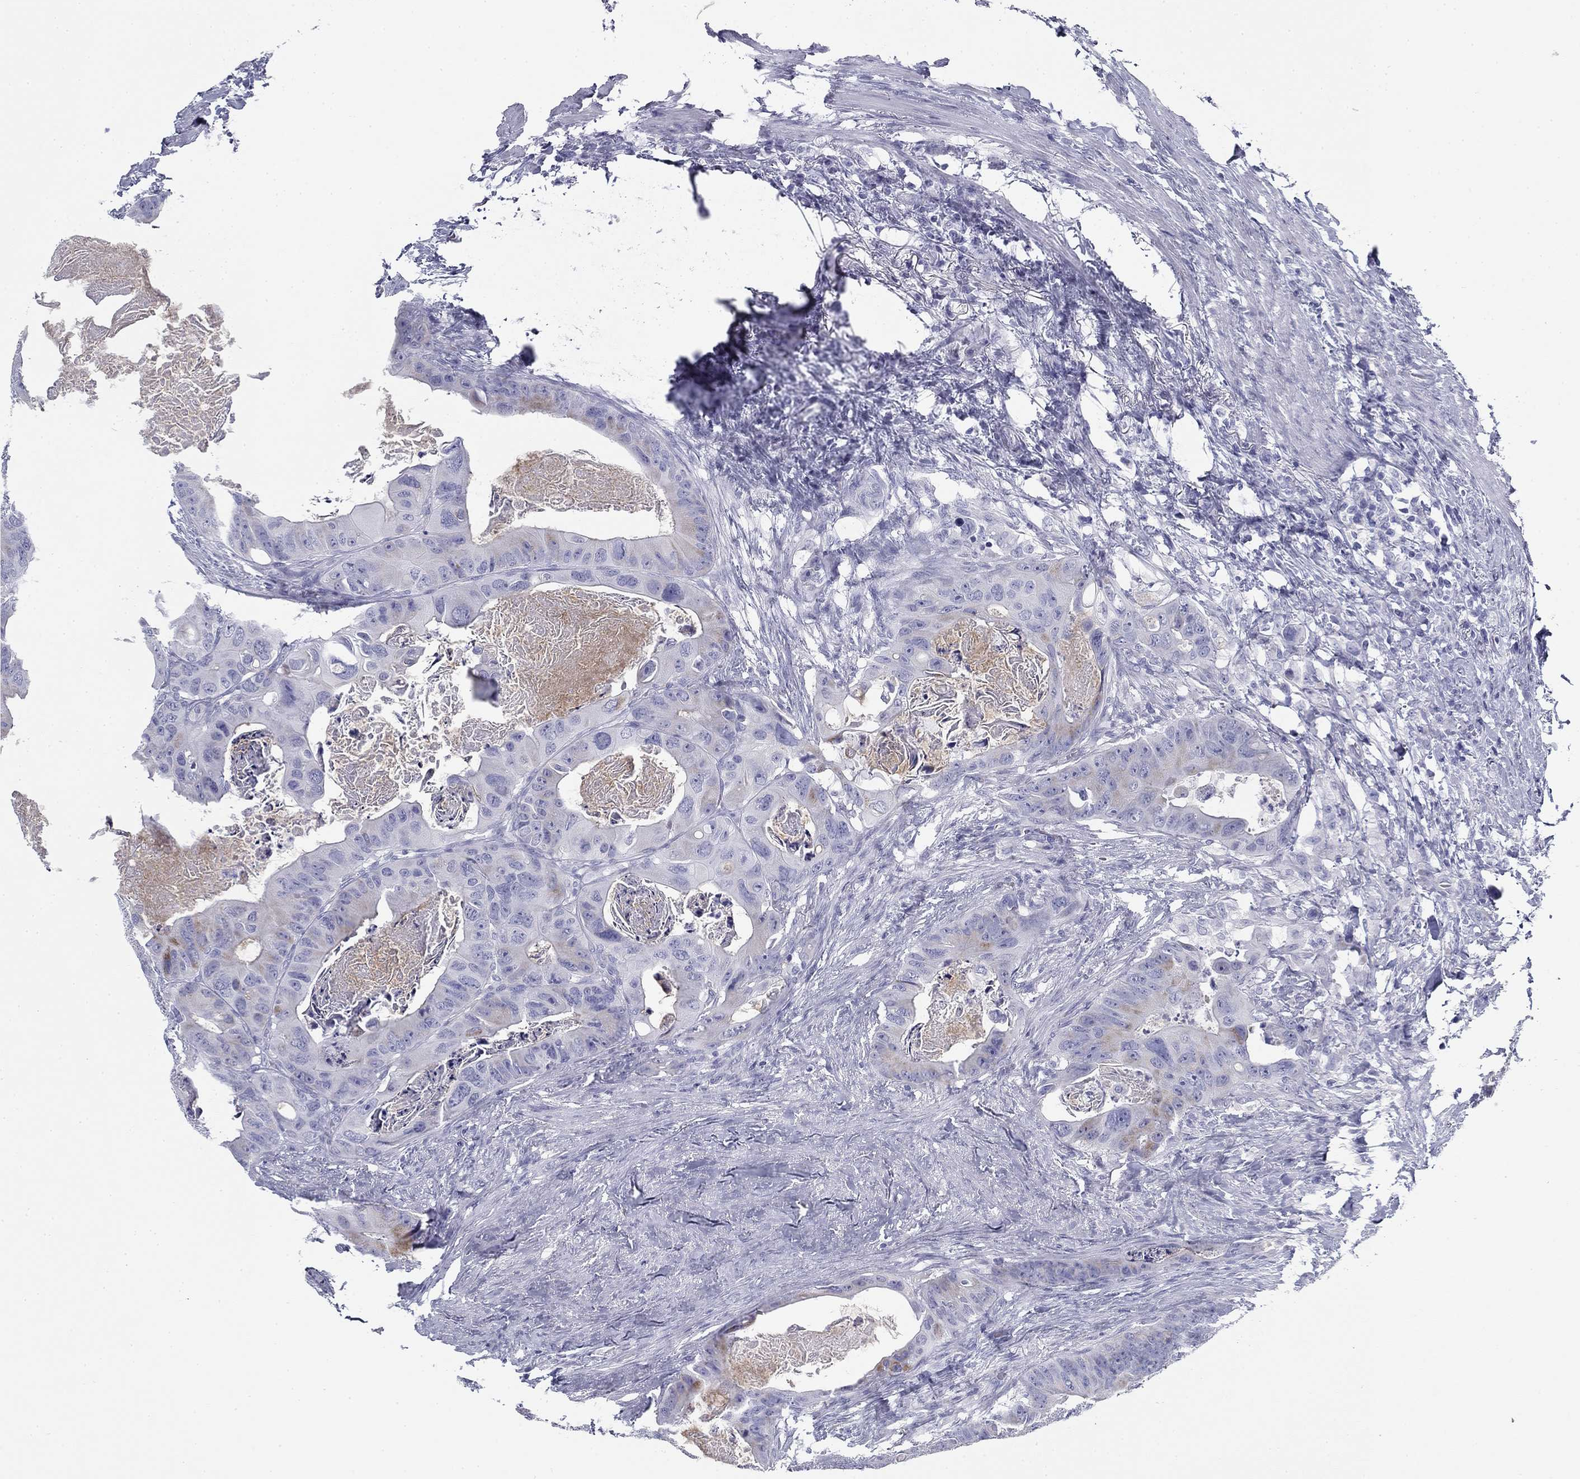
{"staining": {"intensity": "weak", "quantity": "<25%", "location": "cytoplasmic/membranous"}, "tissue": "colorectal cancer", "cell_type": "Tumor cells", "image_type": "cancer", "snomed": [{"axis": "morphology", "description": "Adenocarcinoma, NOS"}, {"axis": "topography", "description": "Rectum"}], "caption": "Tumor cells are negative for protein expression in human colorectal adenocarcinoma.", "gene": "ZP2", "patient": {"sex": "male", "age": 64}}